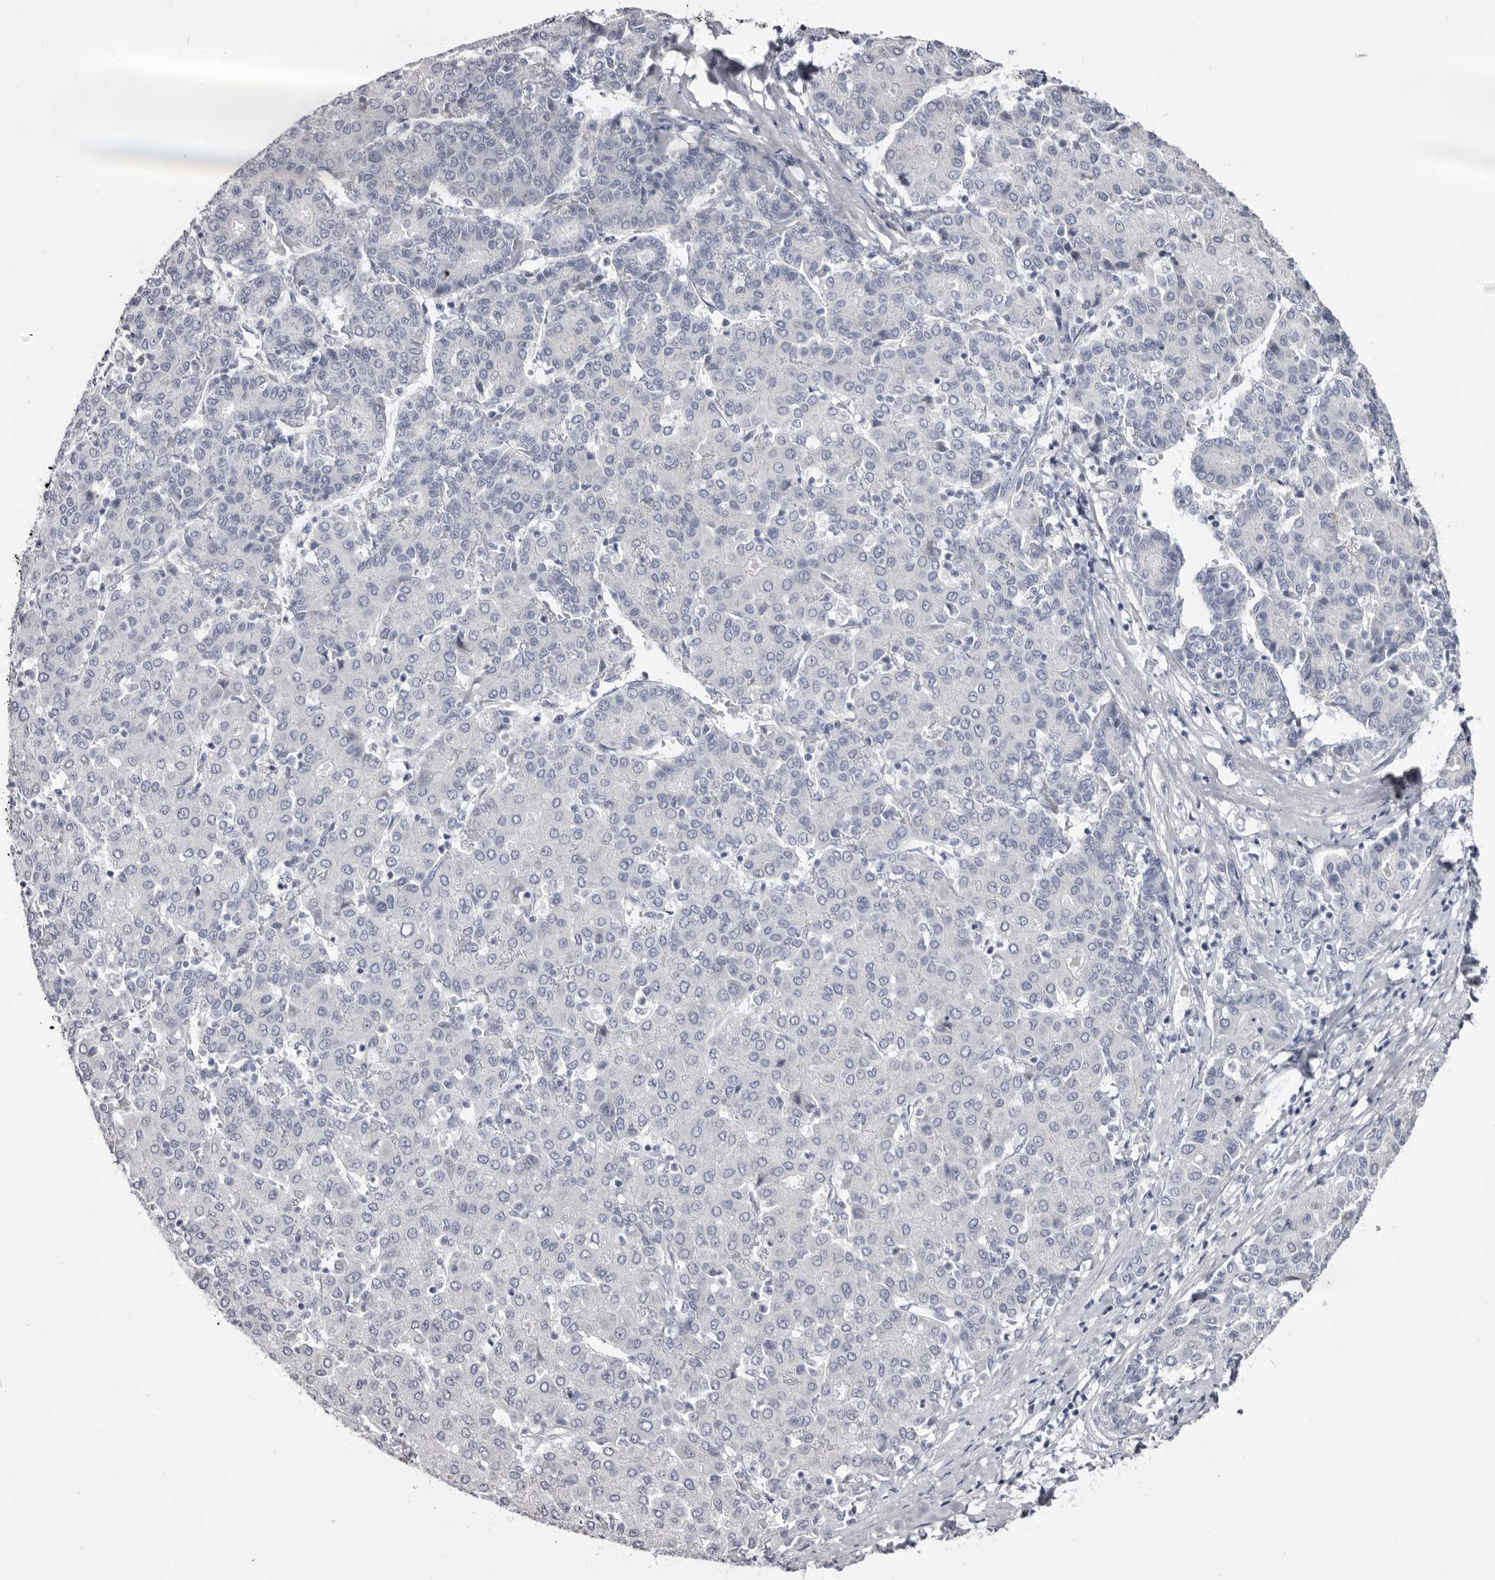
{"staining": {"intensity": "negative", "quantity": "none", "location": "none"}, "tissue": "liver cancer", "cell_type": "Tumor cells", "image_type": "cancer", "snomed": [{"axis": "morphology", "description": "Carcinoma, Hepatocellular, NOS"}, {"axis": "topography", "description": "Liver"}], "caption": "Immunohistochemistry of human liver cancer reveals no positivity in tumor cells. Nuclei are stained in blue.", "gene": "CASQ1", "patient": {"sex": "male", "age": 65}}